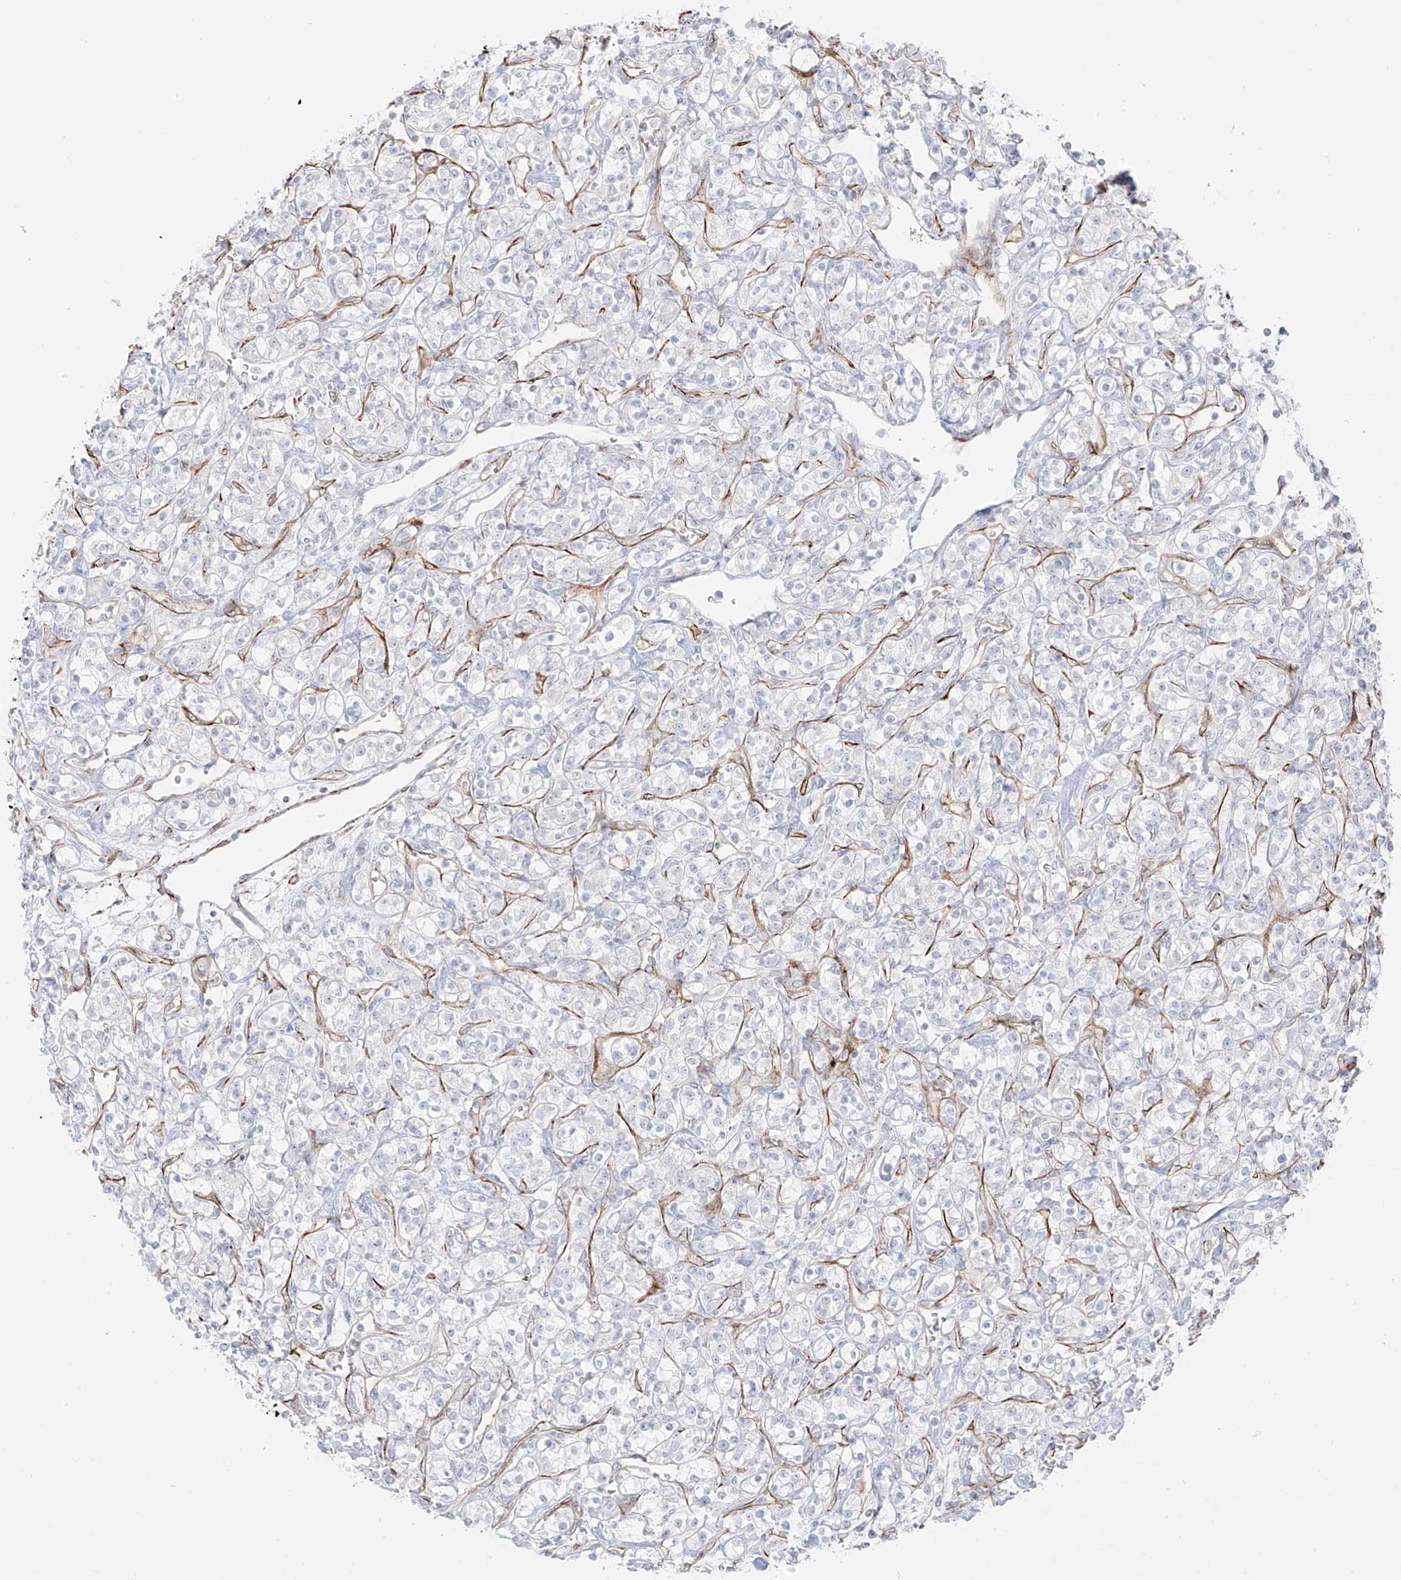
{"staining": {"intensity": "negative", "quantity": "none", "location": "none"}, "tissue": "renal cancer", "cell_type": "Tumor cells", "image_type": "cancer", "snomed": [{"axis": "morphology", "description": "Adenocarcinoma, NOS"}, {"axis": "topography", "description": "Kidney"}], "caption": "DAB (3,3'-diaminobenzidine) immunohistochemical staining of human renal adenocarcinoma demonstrates no significant expression in tumor cells. (DAB (3,3'-diaminobenzidine) immunohistochemistry visualized using brightfield microscopy, high magnification).", "gene": "C11orf87", "patient": {"sex": "male", "age": 77}}